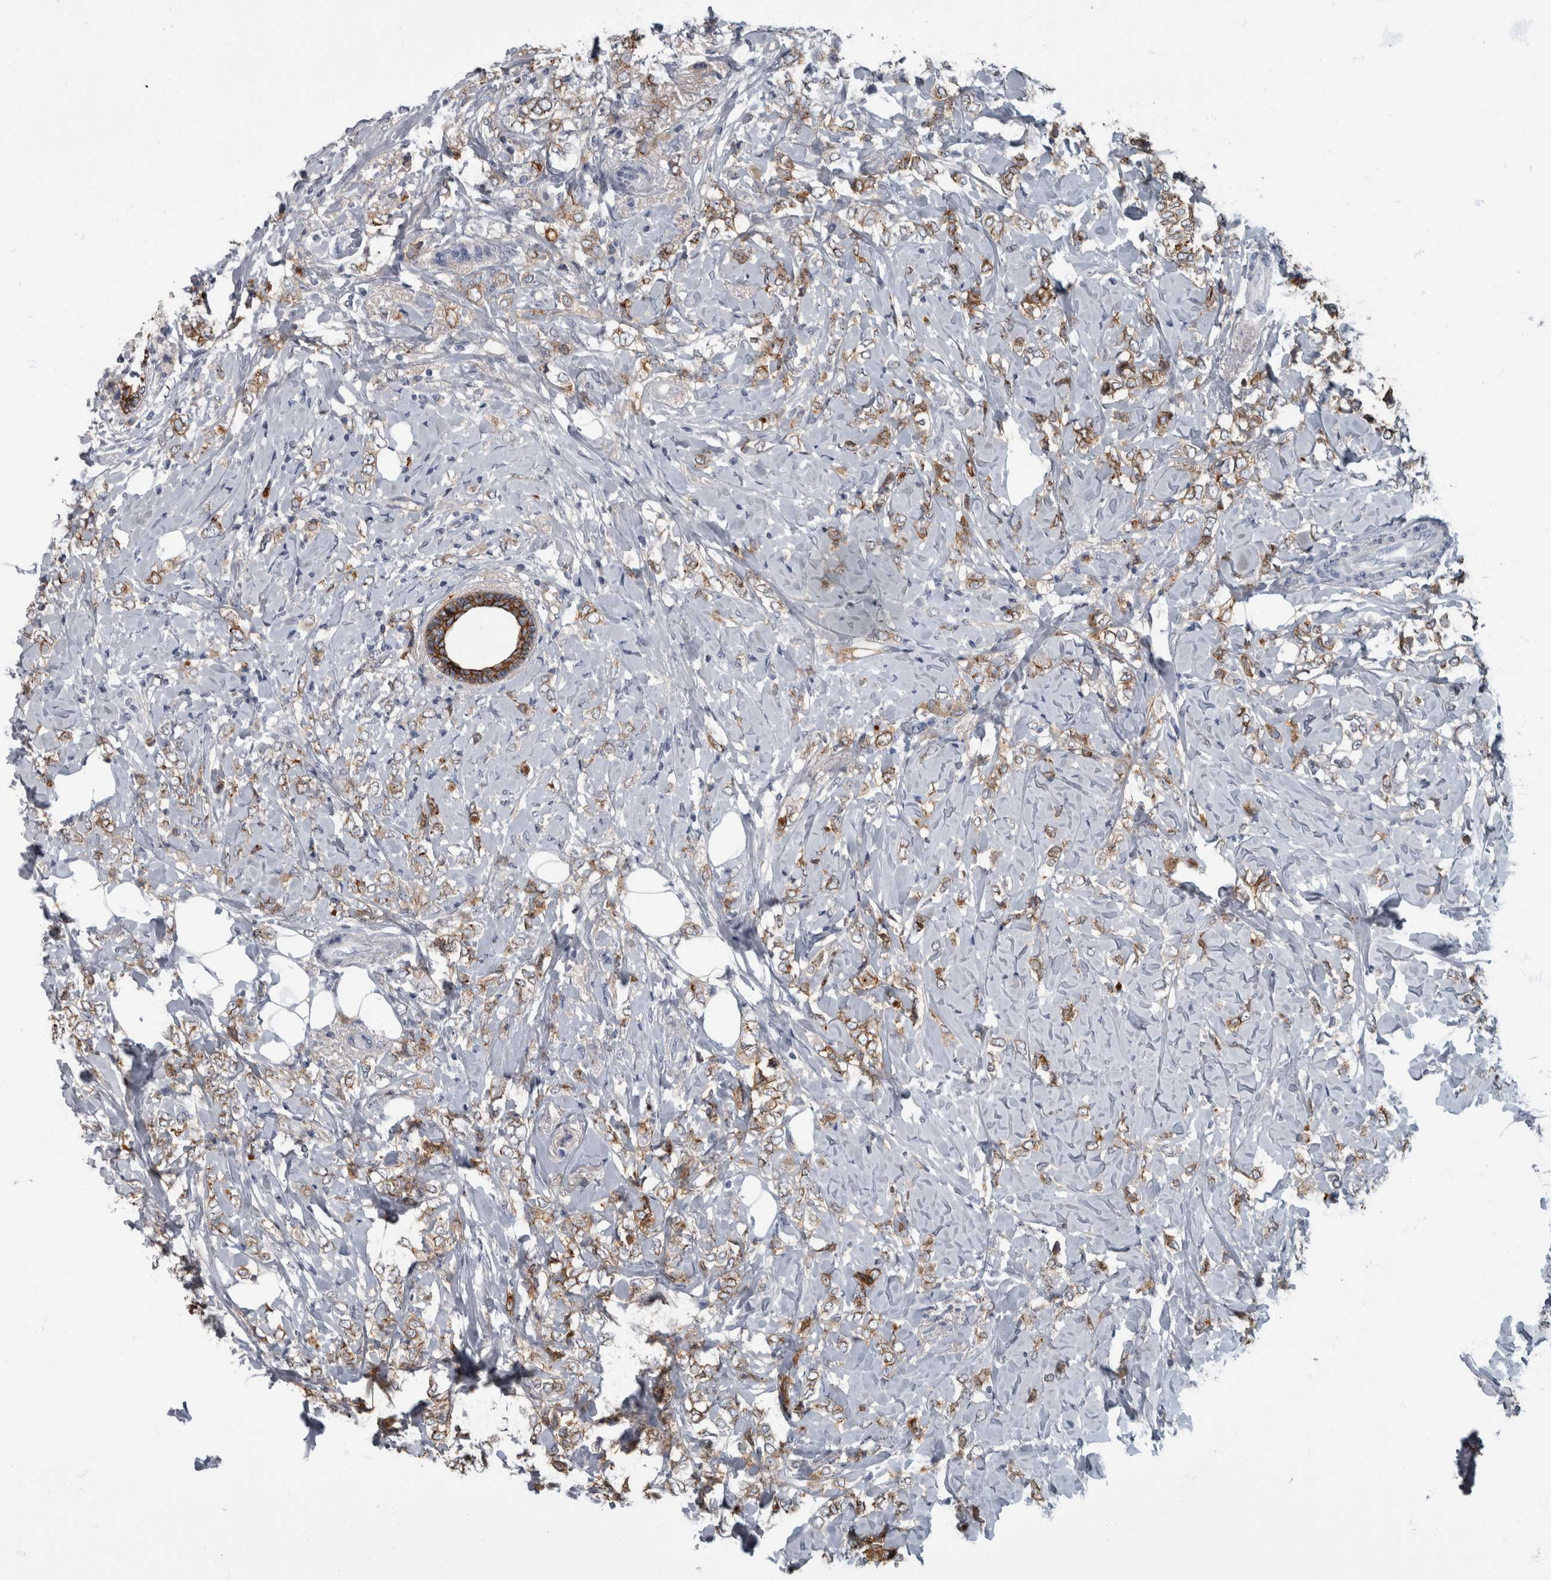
{"staining": {"intensity": "moderate", "quantity": ">75%", "location": "cytoplasmic/membranous"}, "tissue": "breast cancer", "cell_type": "Tumor cells", "image_type": "cancer", "snomed": [{"axis": "morphology", "description": "Normal tissue, NOS"}, {"axis": "morphology", "description": "Lobular carcinoma"}, {"axis": "topography", "description": "Breast"}], "caption": "The micrograph exhibits staining of lobular carcinoma (breast), revealing moderate cytoplasmic/membranous protein positivity (brown color) within tumor cells.", "gene": "DSG2", "patient": {"sex": "female", "age": 47}}